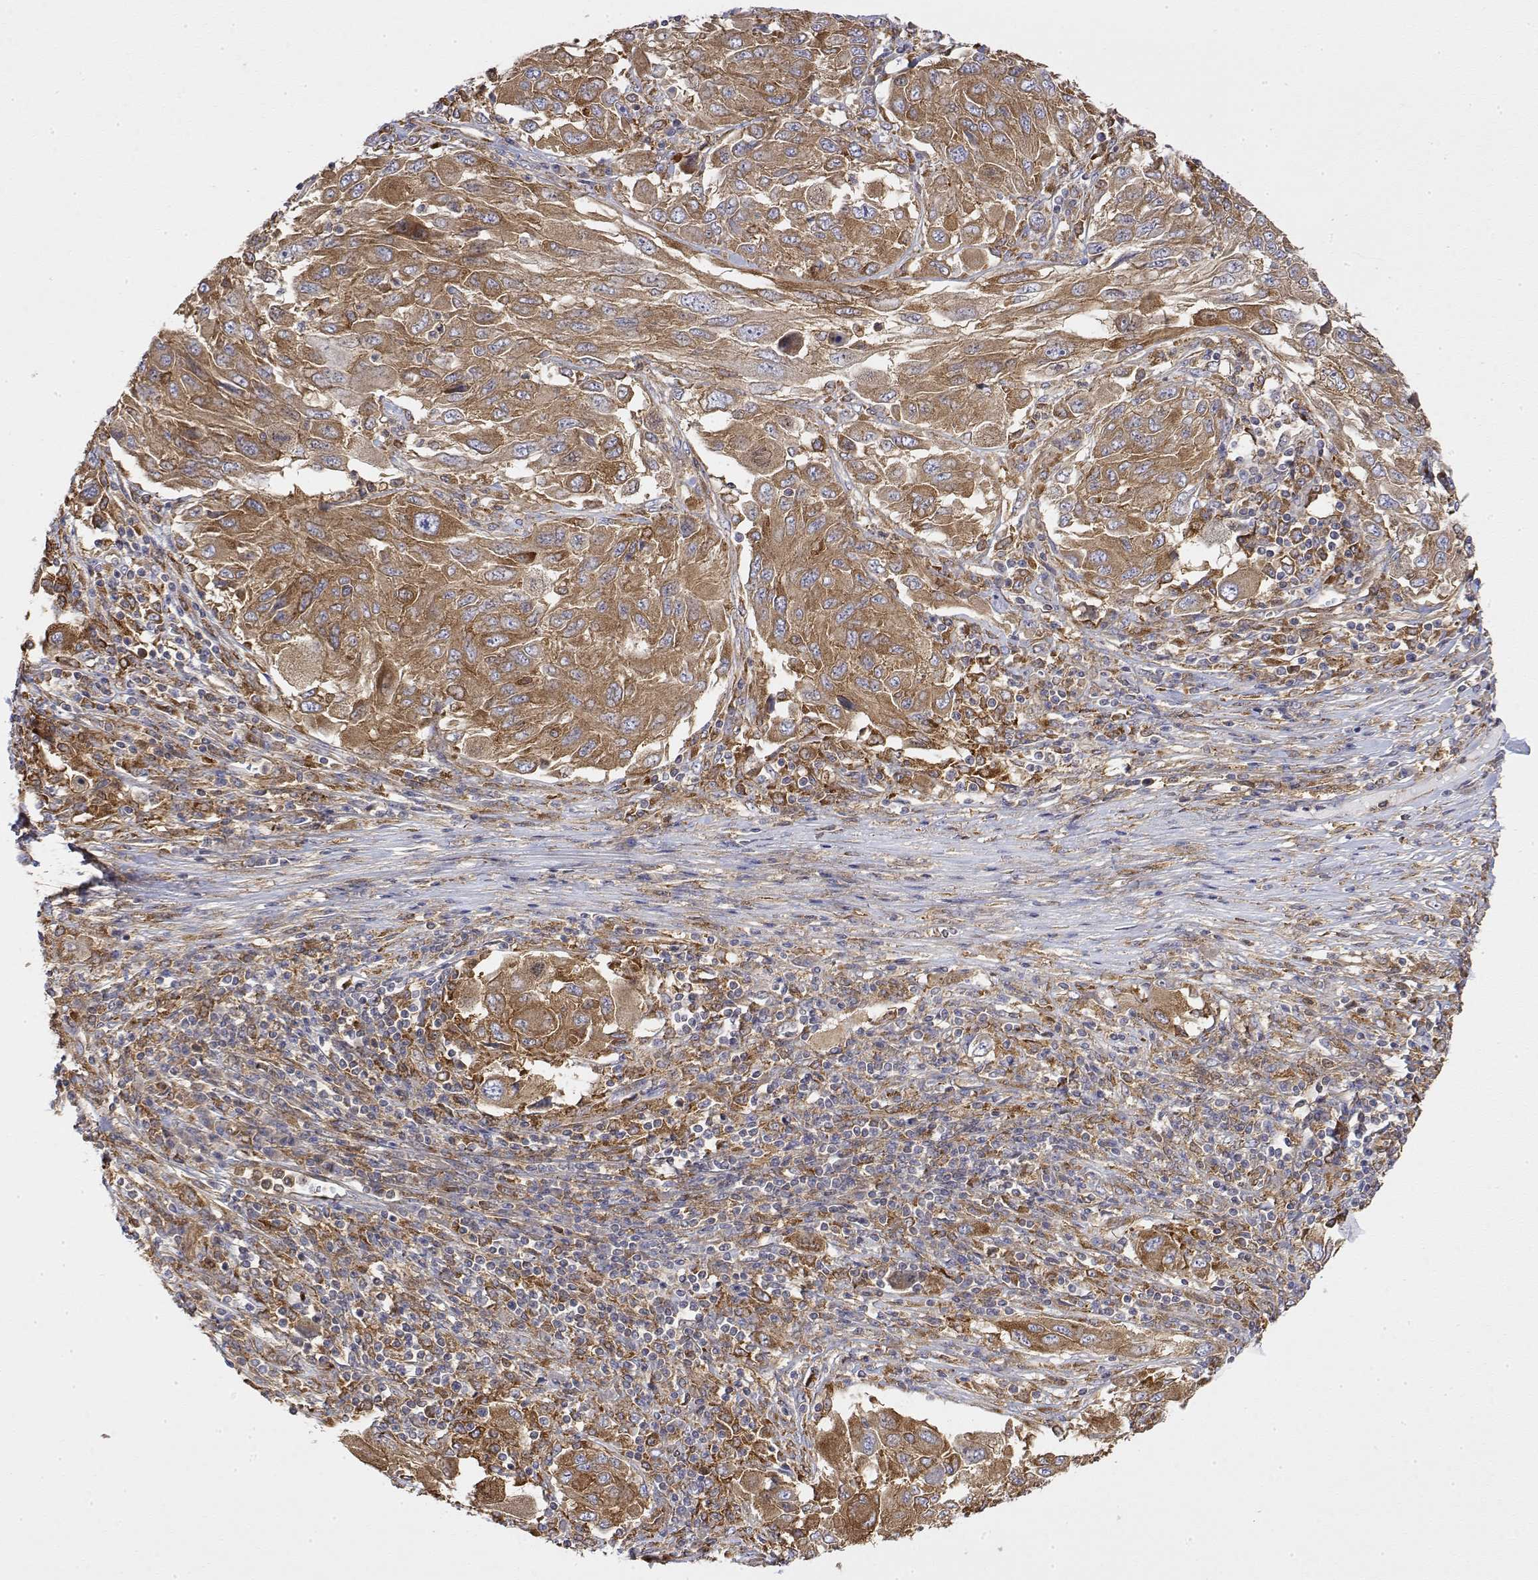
{"staining": {"intensity": "moderate", "quantity": ">75%", "location": "cytoplasmic/membranous"}, "tissue": "melanoma", "cell_type": "Tumor cells", "image_type": "cancer", "snomed": [{"axis": "morphology", "description": "Malignant melanoma, NOS"}, {"axis": "topography", "description": "Skin"}], "caption": "Brown immunohistochemical staining in malignant melanoma displays moderate cytoplasmic/membranous positivity in about >75% of tumor cells. (DAB = brown stain, brightfield microscopy at high magnification).", "gene": "PACSIN2", "patient": {"sex": "female", "age": 91}}